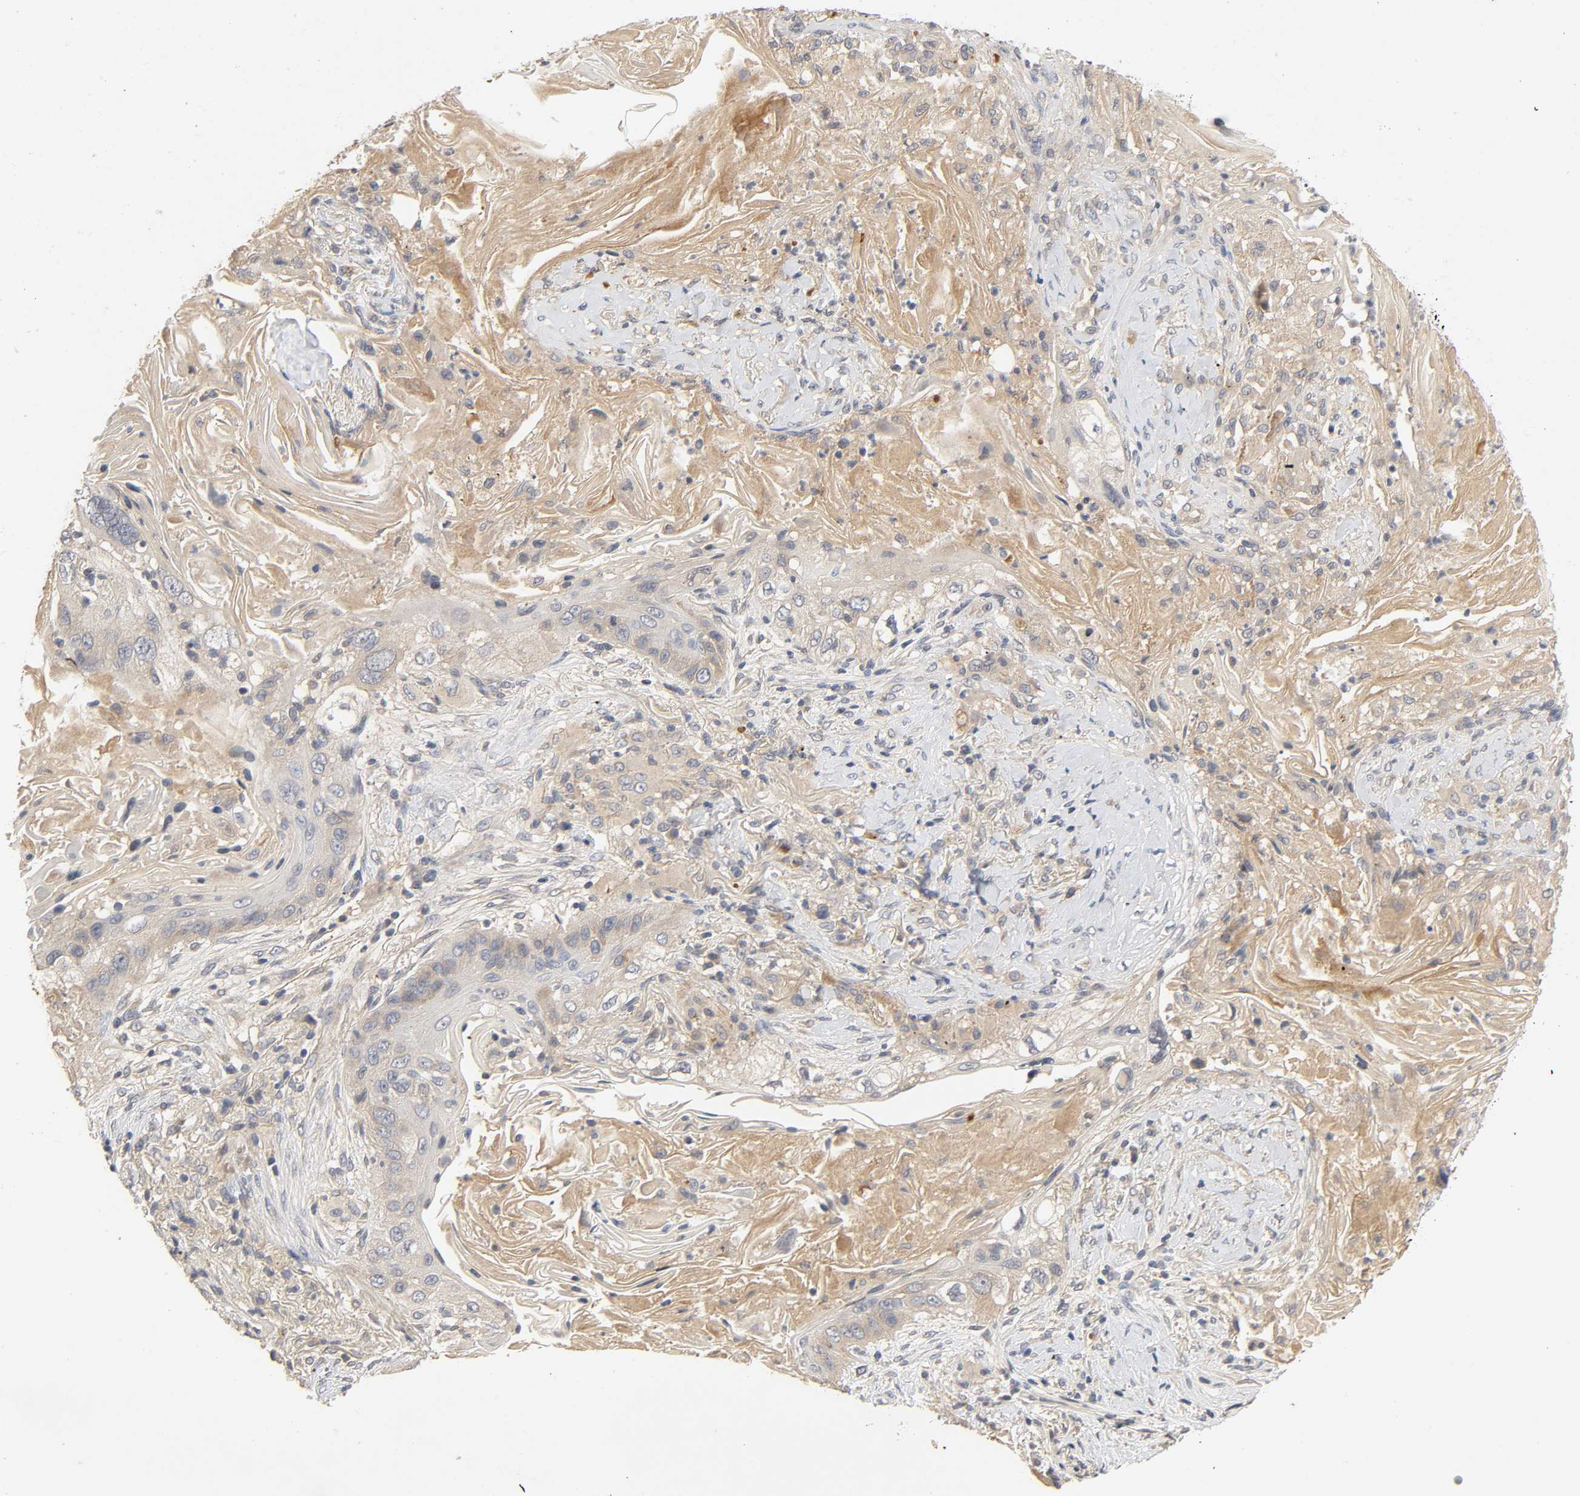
{"staining": {"intensity": "moderate", "quantity": "25%-75%", "location": "cytoplasmic/membranous"}, "tissue": "lung cancer", "cell_type": "Tumor cells", "image_type": "cancer", "snomed": [{"axis": "morphology", "description": "Squamous cell carcinoma, NOS"}, {"axis": "topography", "description": "Lung"}], "caption": "Brown immunohistochemical staining in human lung cancer (squamous cell carcinoma) shows moderate cytoplasmic/membranous positivity in about 25%-75% of tumor cells. (DAB IHC, brown staining for protein, blue staining for nuclei).", "gene": "CPB2", "patient": {"sex": "female", "age": 67}}